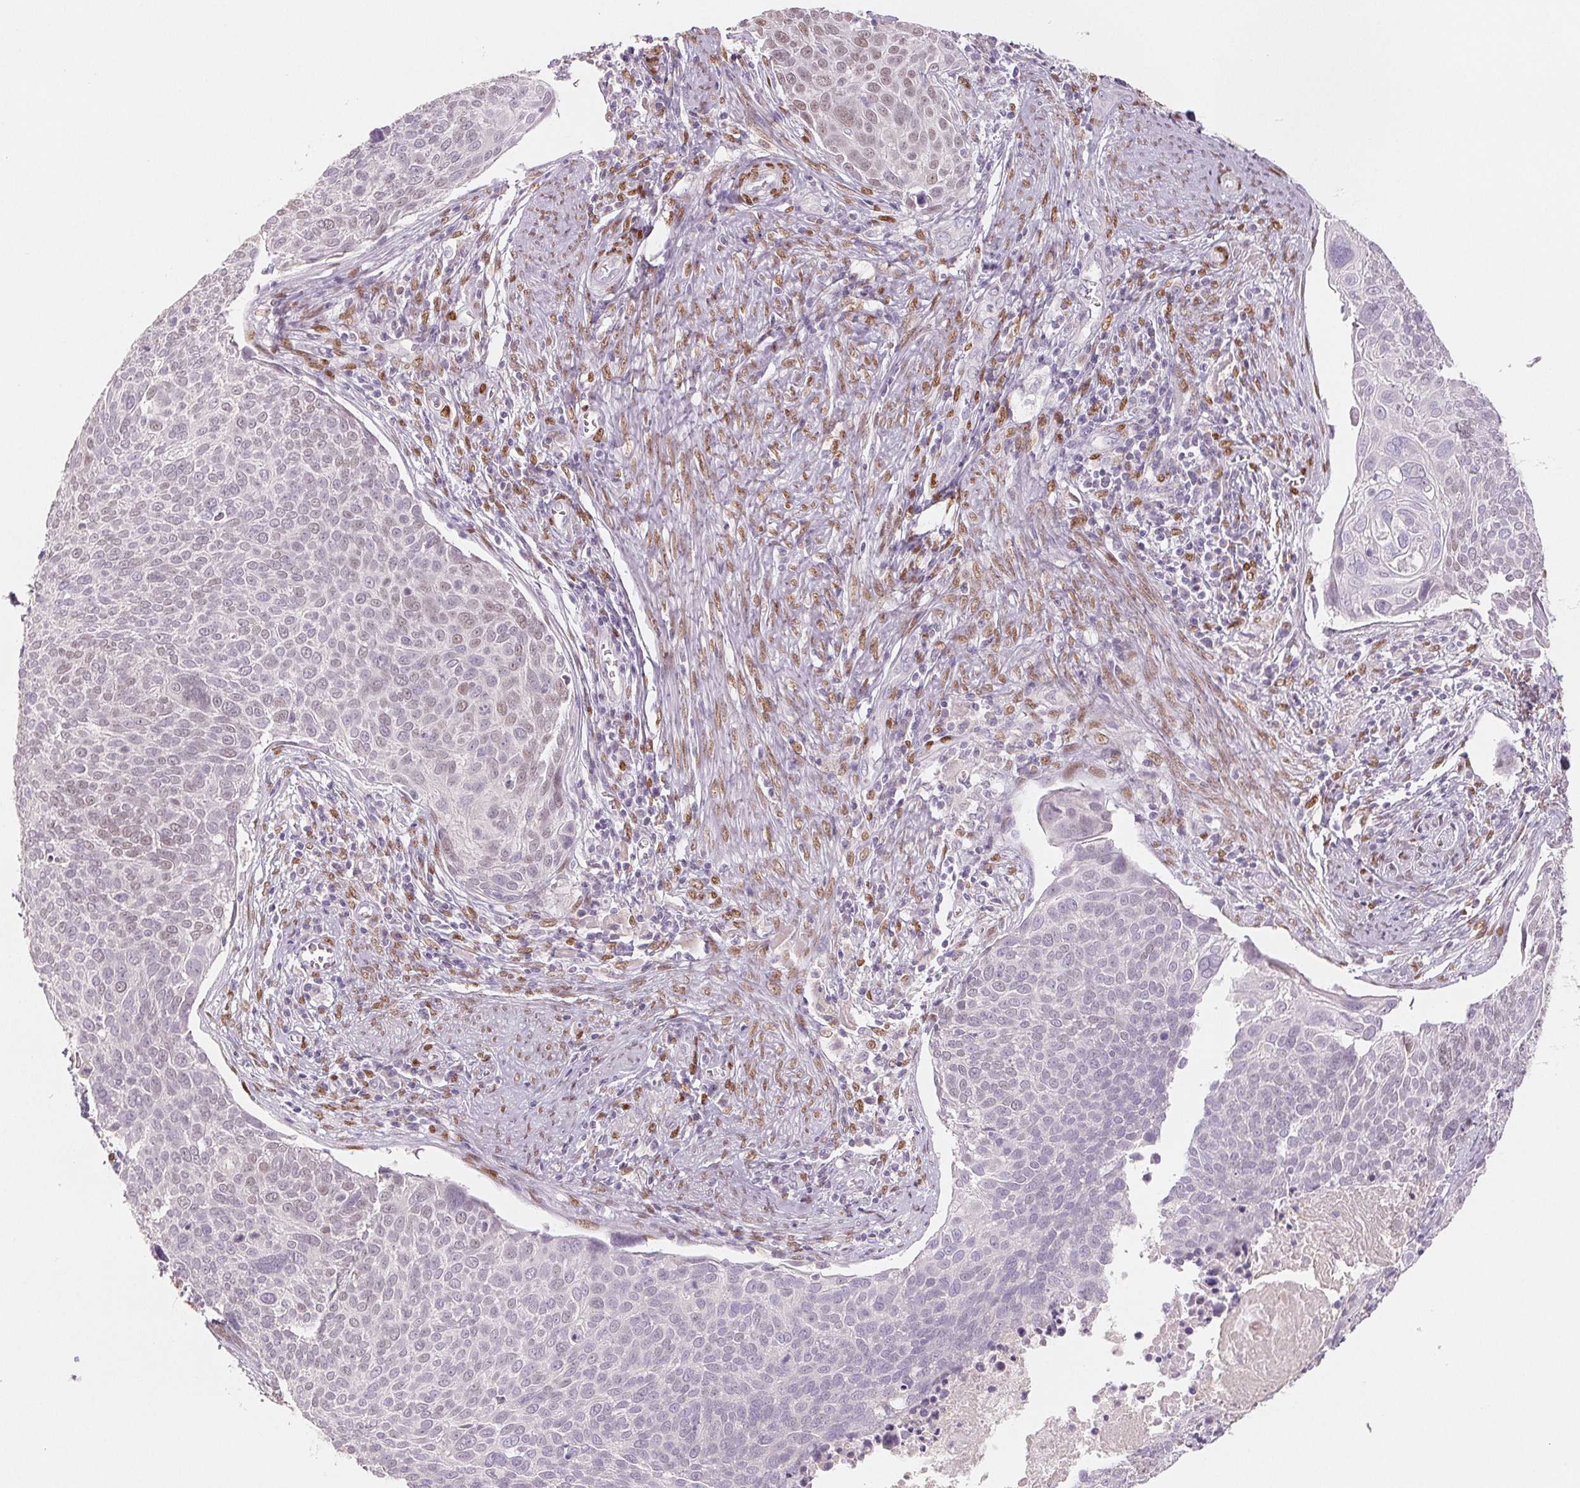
{"staining": {"intensity": "weak", "quantity": "<25%", "location": "nuclear"}, "tissue": "cervical cancer", "cell_type": "Tumor cells", "image_type": "cancer", "snomed": [{"axis": "morphology", "description": "Squamous cell carcinoma, NOS"}, {"axis": "topography", "description": "Cervix"}], "caption": "DAB immunohistochemical staining of human squamous cell carcinoma (cervical) exhibits no significant staining in tumor cells.", "gene": "SMARCD3", "patient": {"sex": "female", "age": 39}}